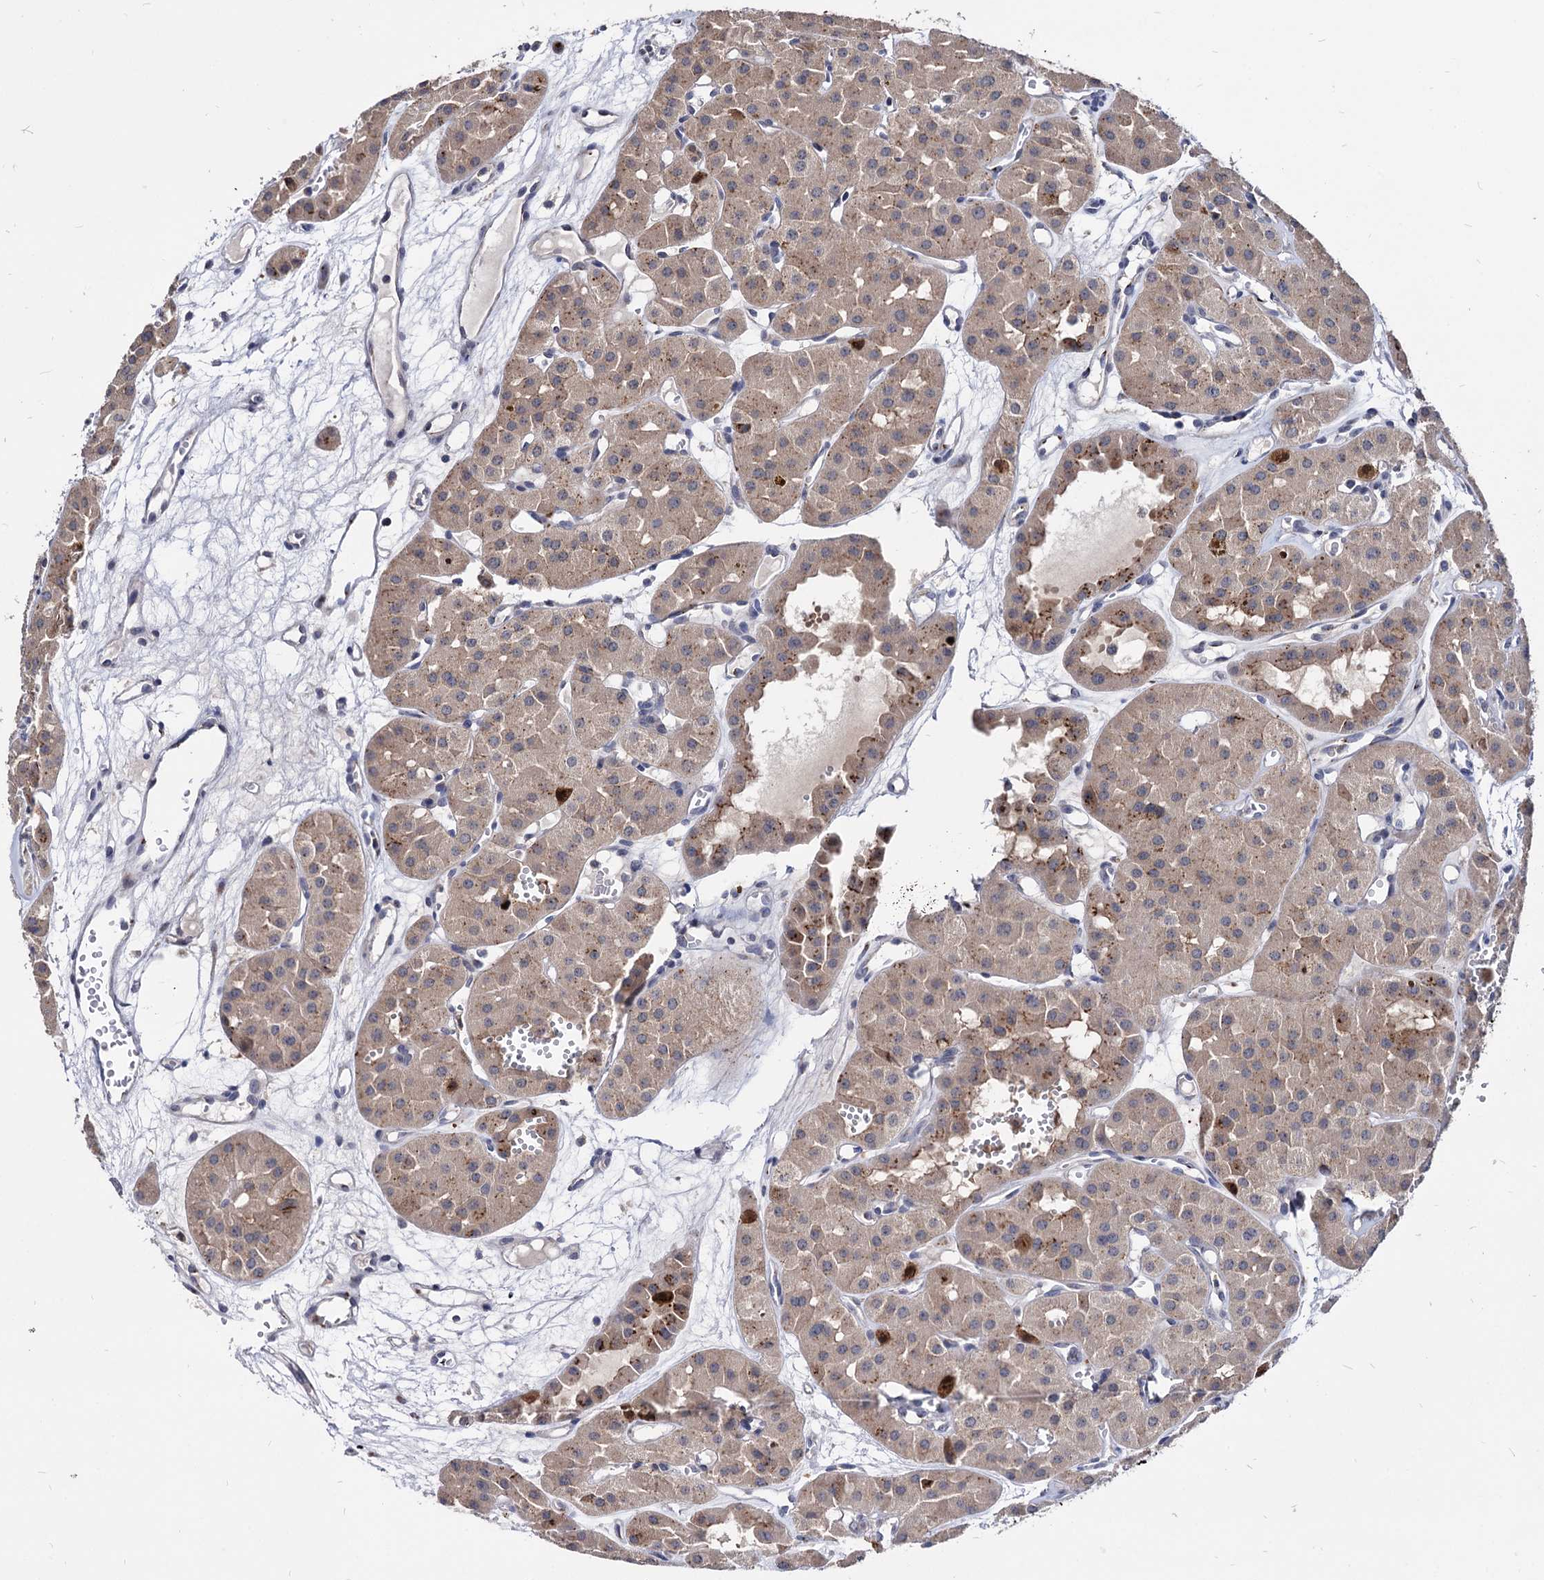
{"staining": {"intensity": "moderate", "quantity": ">75%", "location": "cytoplasmic/membranous"}, "tissue": "renal cancer", "cell_type": "Tumor cells", "image_type": "cancer", "snomed": [{"axis": "morphology", "description": "Carcinoma, NOS"}, {"axis": "topography", "description": "Kidney"}], "caption": "A brown stain labels moderate cytoplasmic/membranous staining of a protein in human renal cancer tumor cells.", "gene": "ESD", "patient": {"sex": "female", "age": 75}}